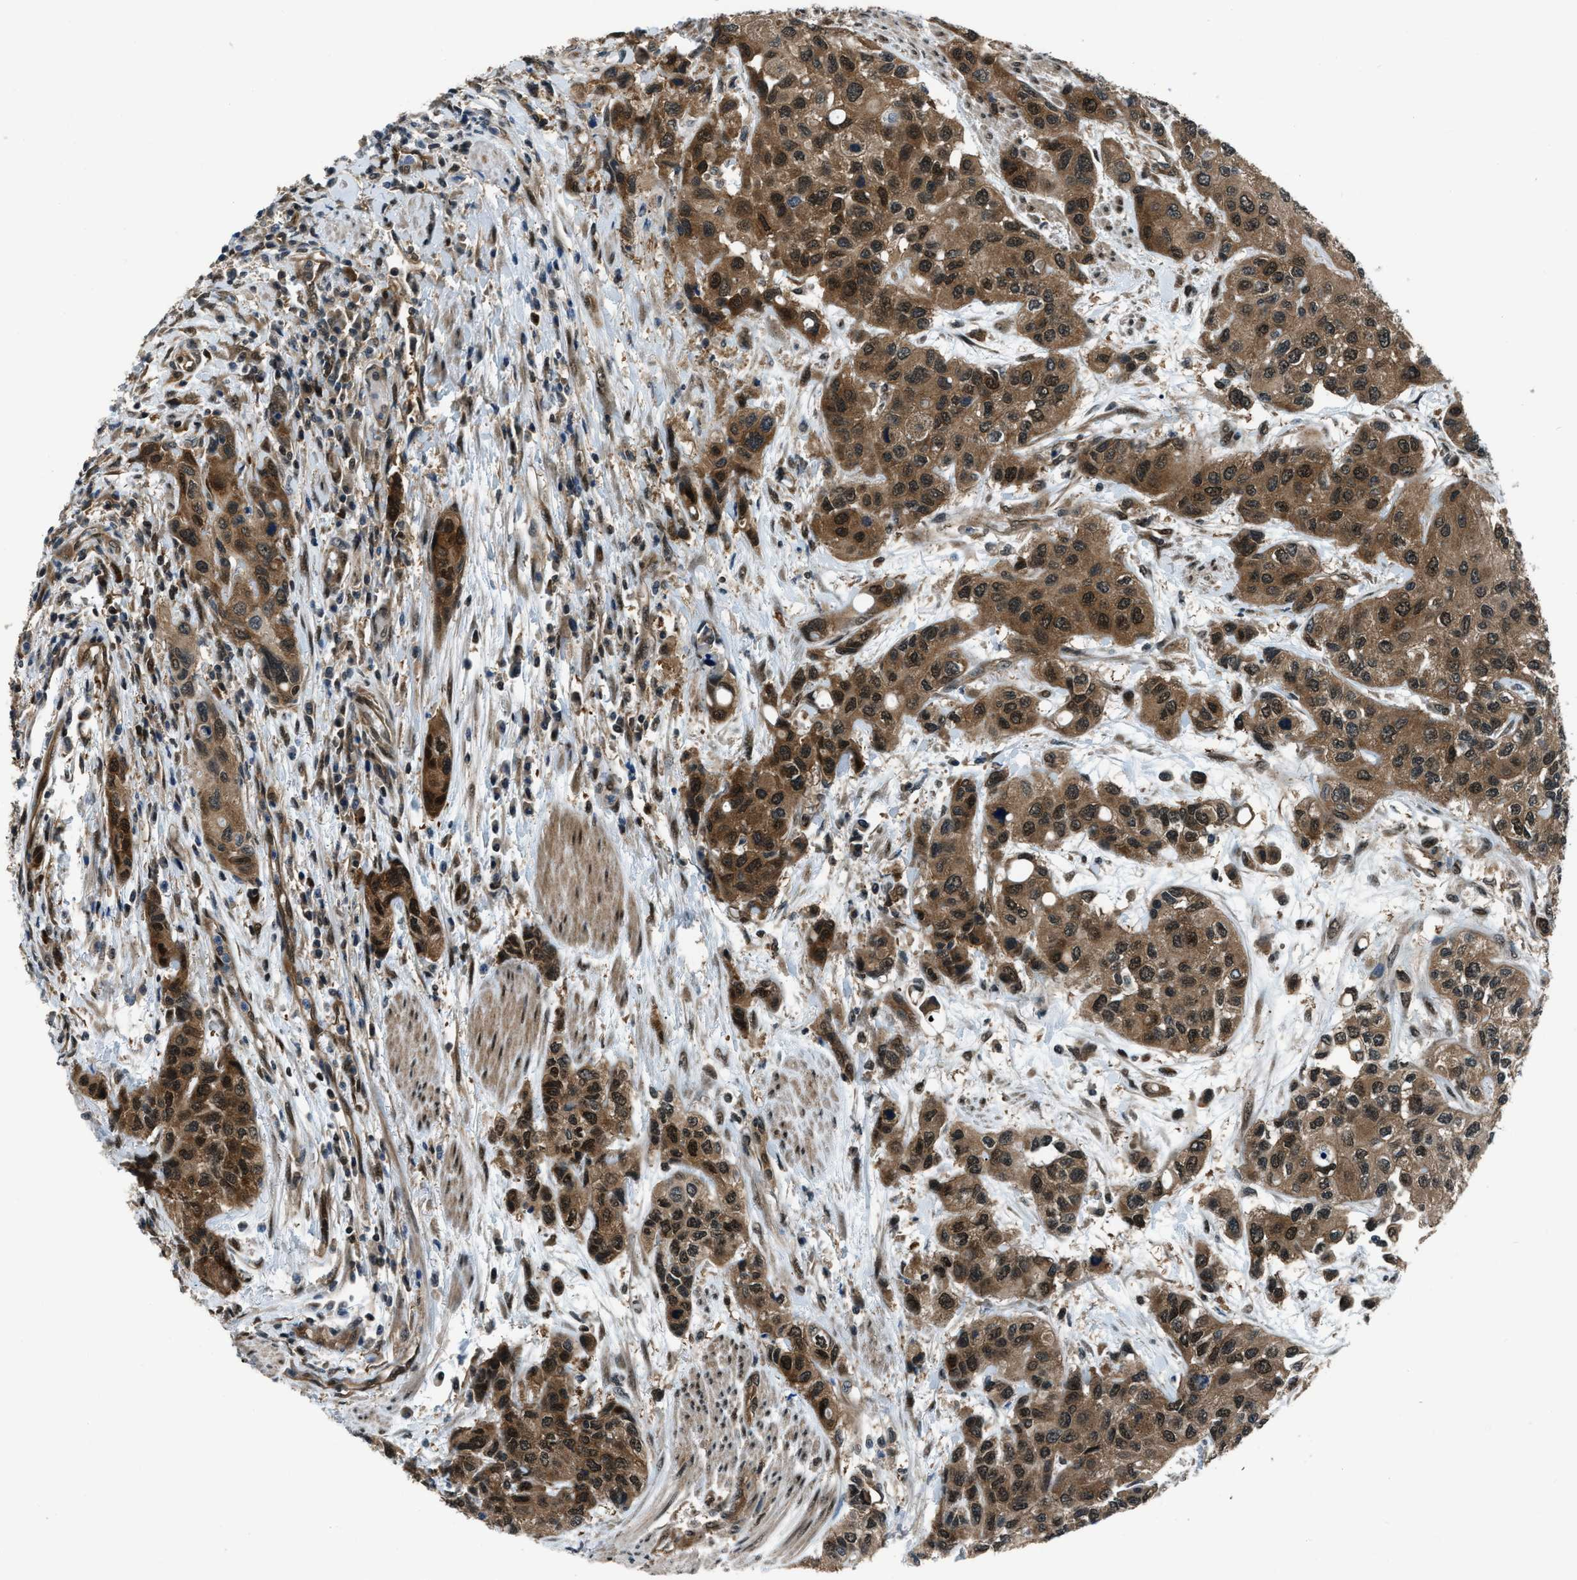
{"staining": {"intensity": "strong", "quantity": ">75%", "location": "cytoplasmic/membranous,nuclear"}, "tissue": "urothelial cancer", "cell_type": "Tumor cells", "image_type": "cancer", "snomed": [{"axis": "morphology", "description": "Urothelial carcinoma, High grade"}, {"axis": "topography", "description": "Urinary bladder"}], "caption": "A high-resolution image shows immunohistochemistry (IHC) staining of high-grade urothelial carcinoma, which reveals strong cytoplasmic/membranous and nuclear positivity in approximately >75% of tumor cells.", "gene": "NUDCD3", "patient": {"sex": "female", "age": 56}}